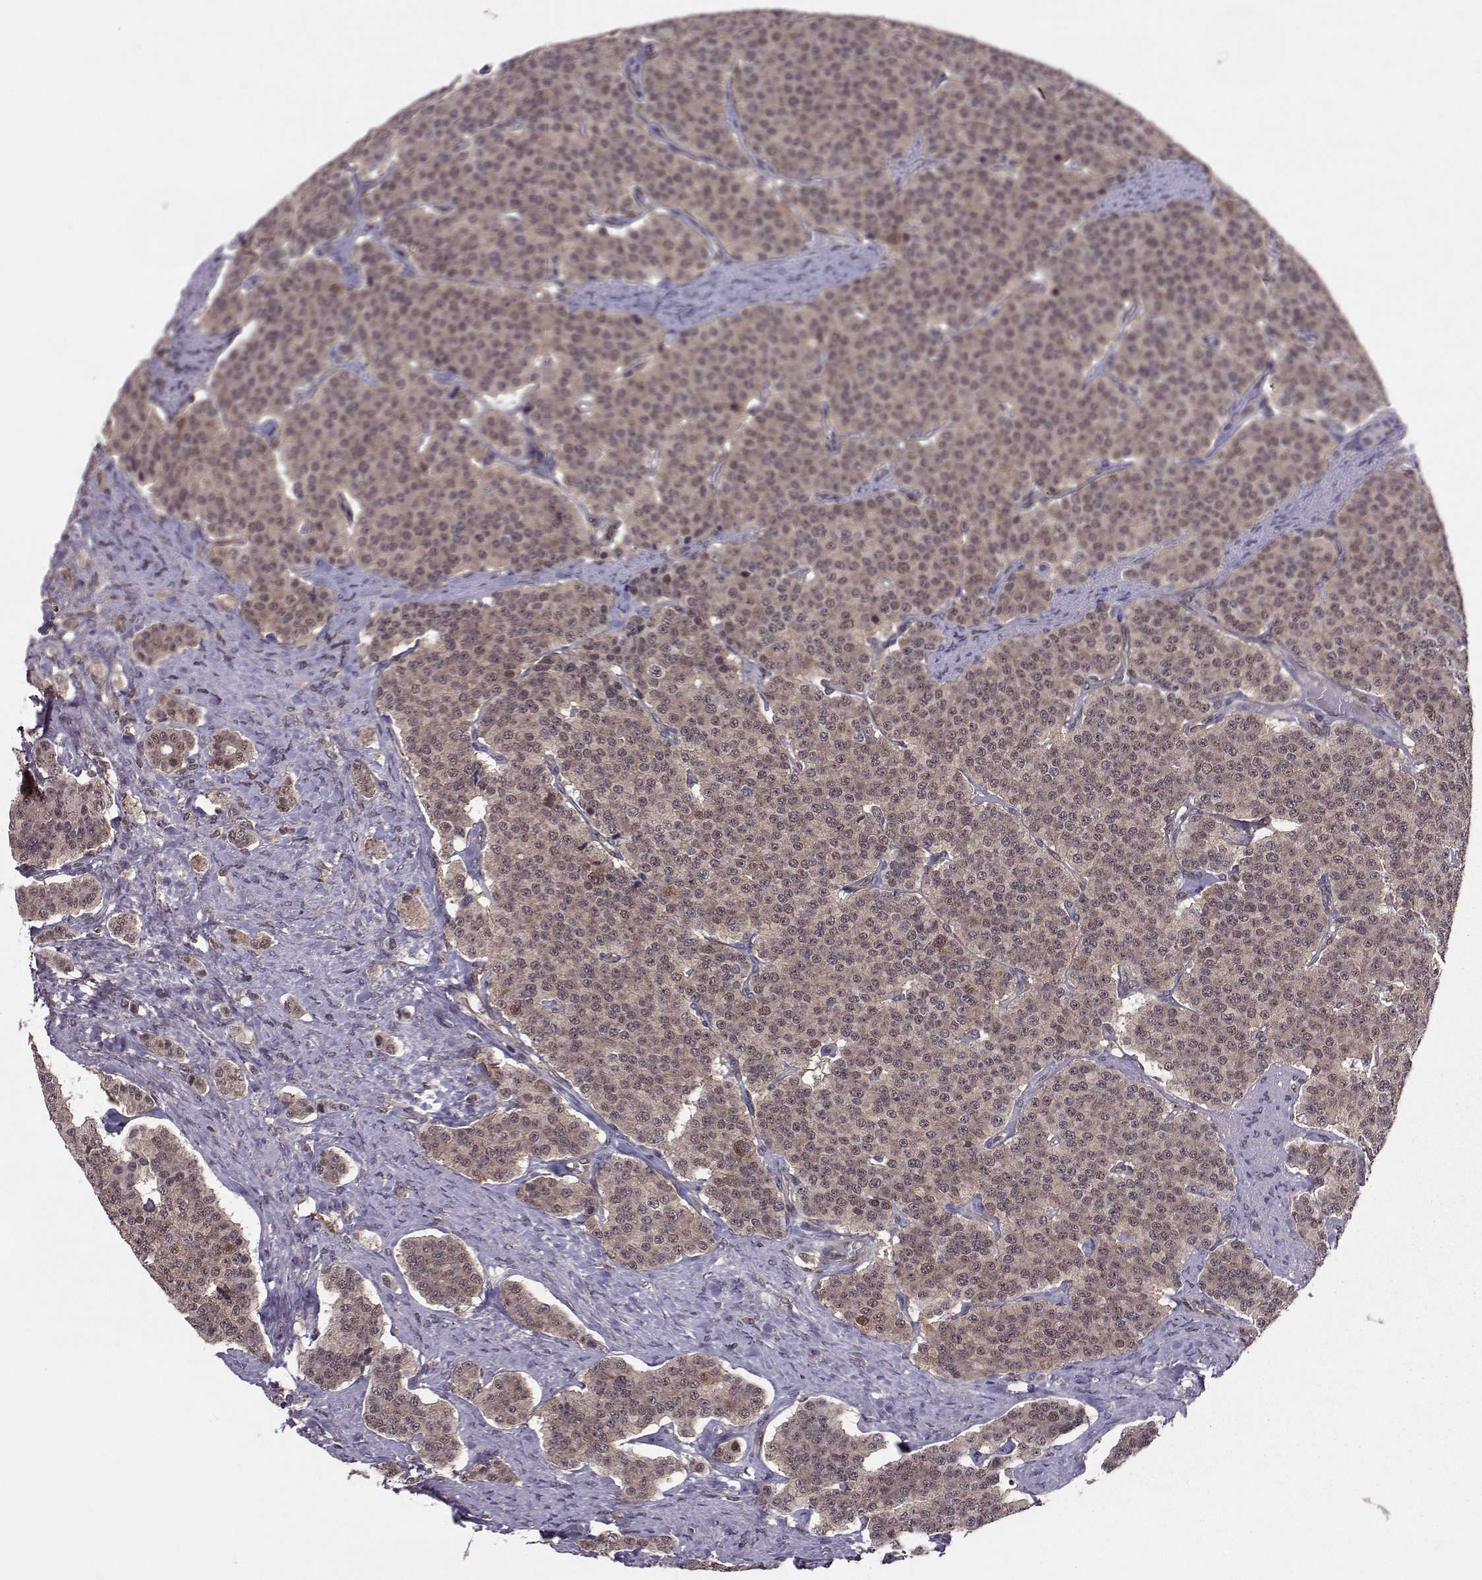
{"staining": {"intensity": "weak", "quantity": "25%-75%", "location": "cytoplasmic/membranous"}, "tissue": "carcinoid", "cell_type": "Tumor cells", "image_type": "cancer", "snomed": [{"axis": "morphology", "description": "Carcinoid, malignant, NOS"}, {"axis": "topography", "description": "Small intestine"}], "caption": "Carcinoid (malignant) stained with a protein marker reveals weak staining in tumor cells.", "gene": "PPP2R2A", "patient": {"sex": "female", "age": 58}}